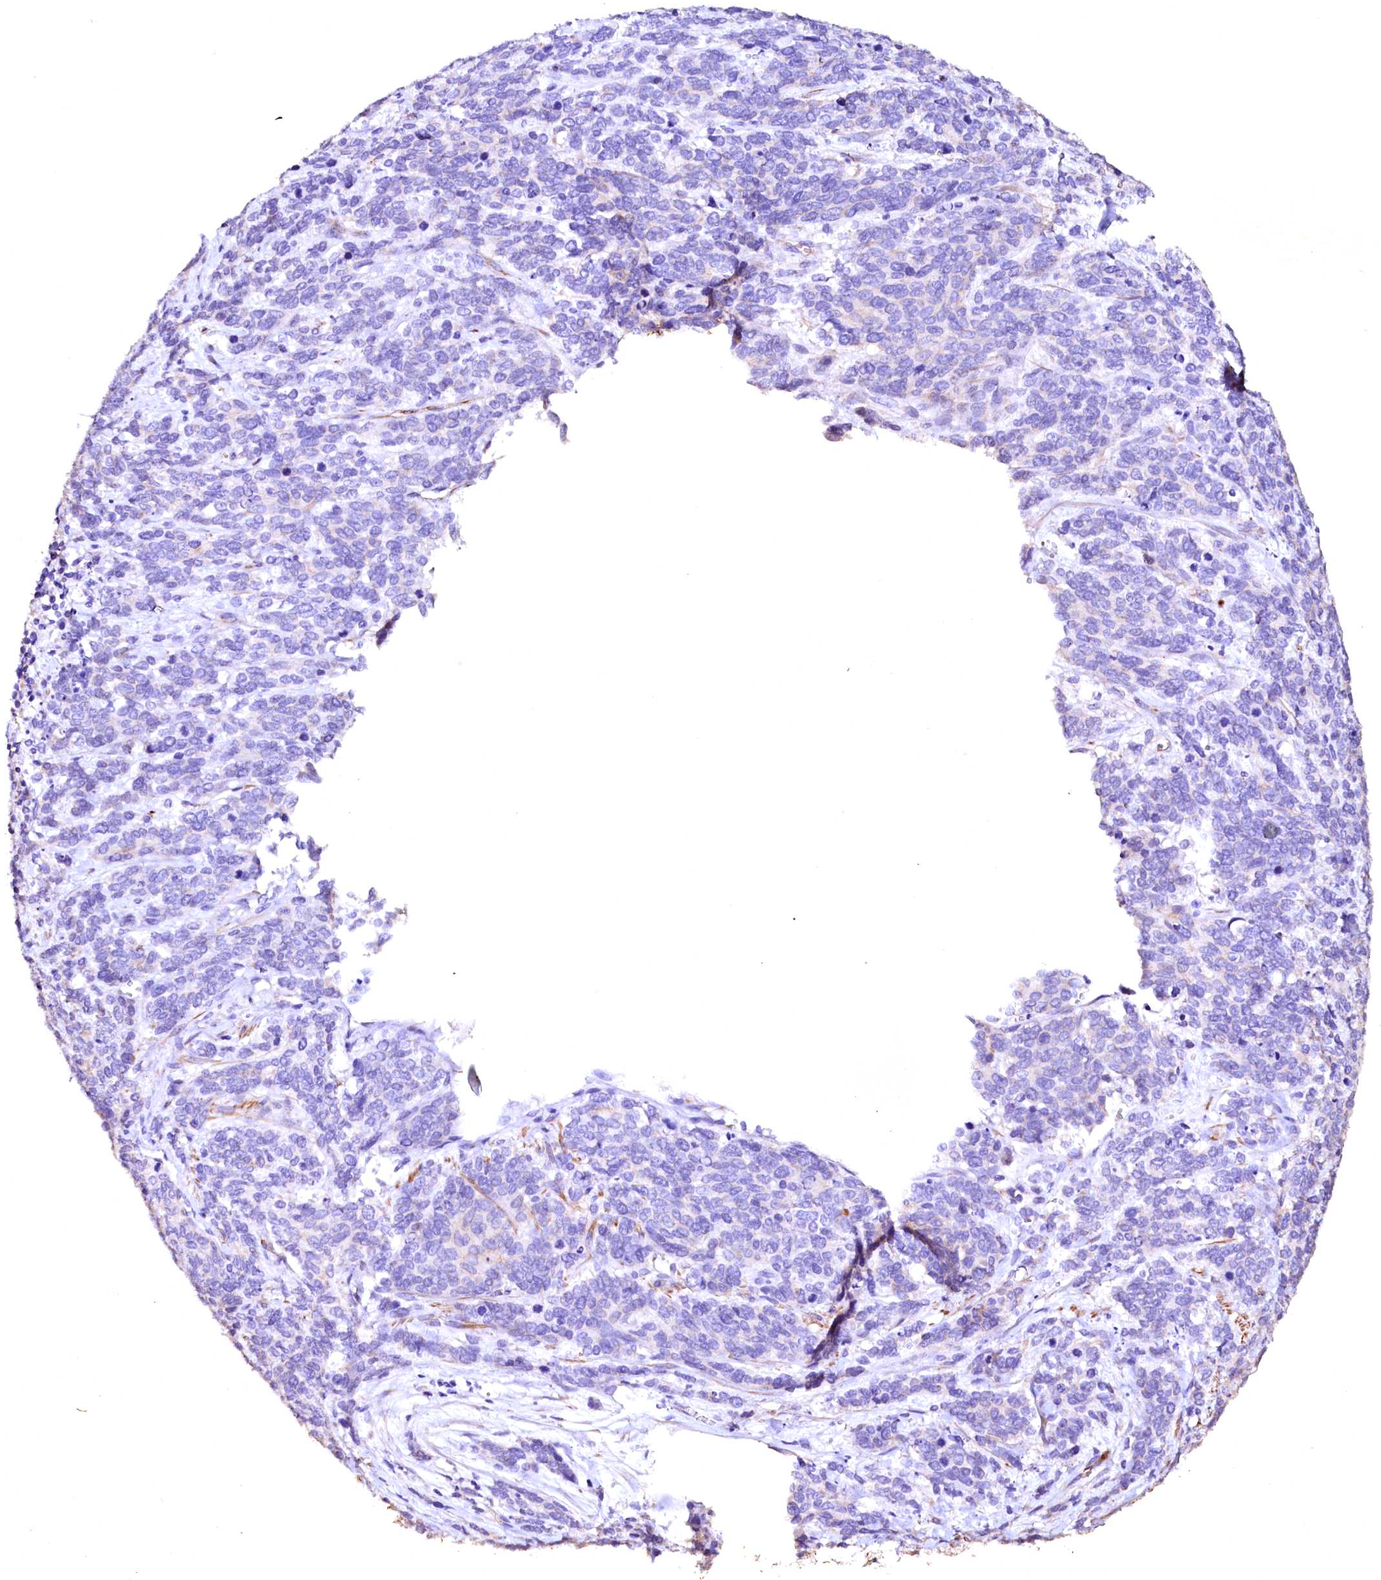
{"staining": {"intensity": "negative", "quantity": "none", "location": "none"}, "tissue": "cervical cancer", "cell_type": "Tumor cells", "image_type": "cancer", "snomed": [{"axis": "morphology", "description": "Squamous cell carcinoma, NOS"}, {"axis": "topography", "description": "Cervix"}], "caption": "Squamous cell carcinoma (cervical) stained for a protein using IHC reveals no expression tumor cells.", "gene": "VPS36", "patient": {"sex": "female", "age": 60}}